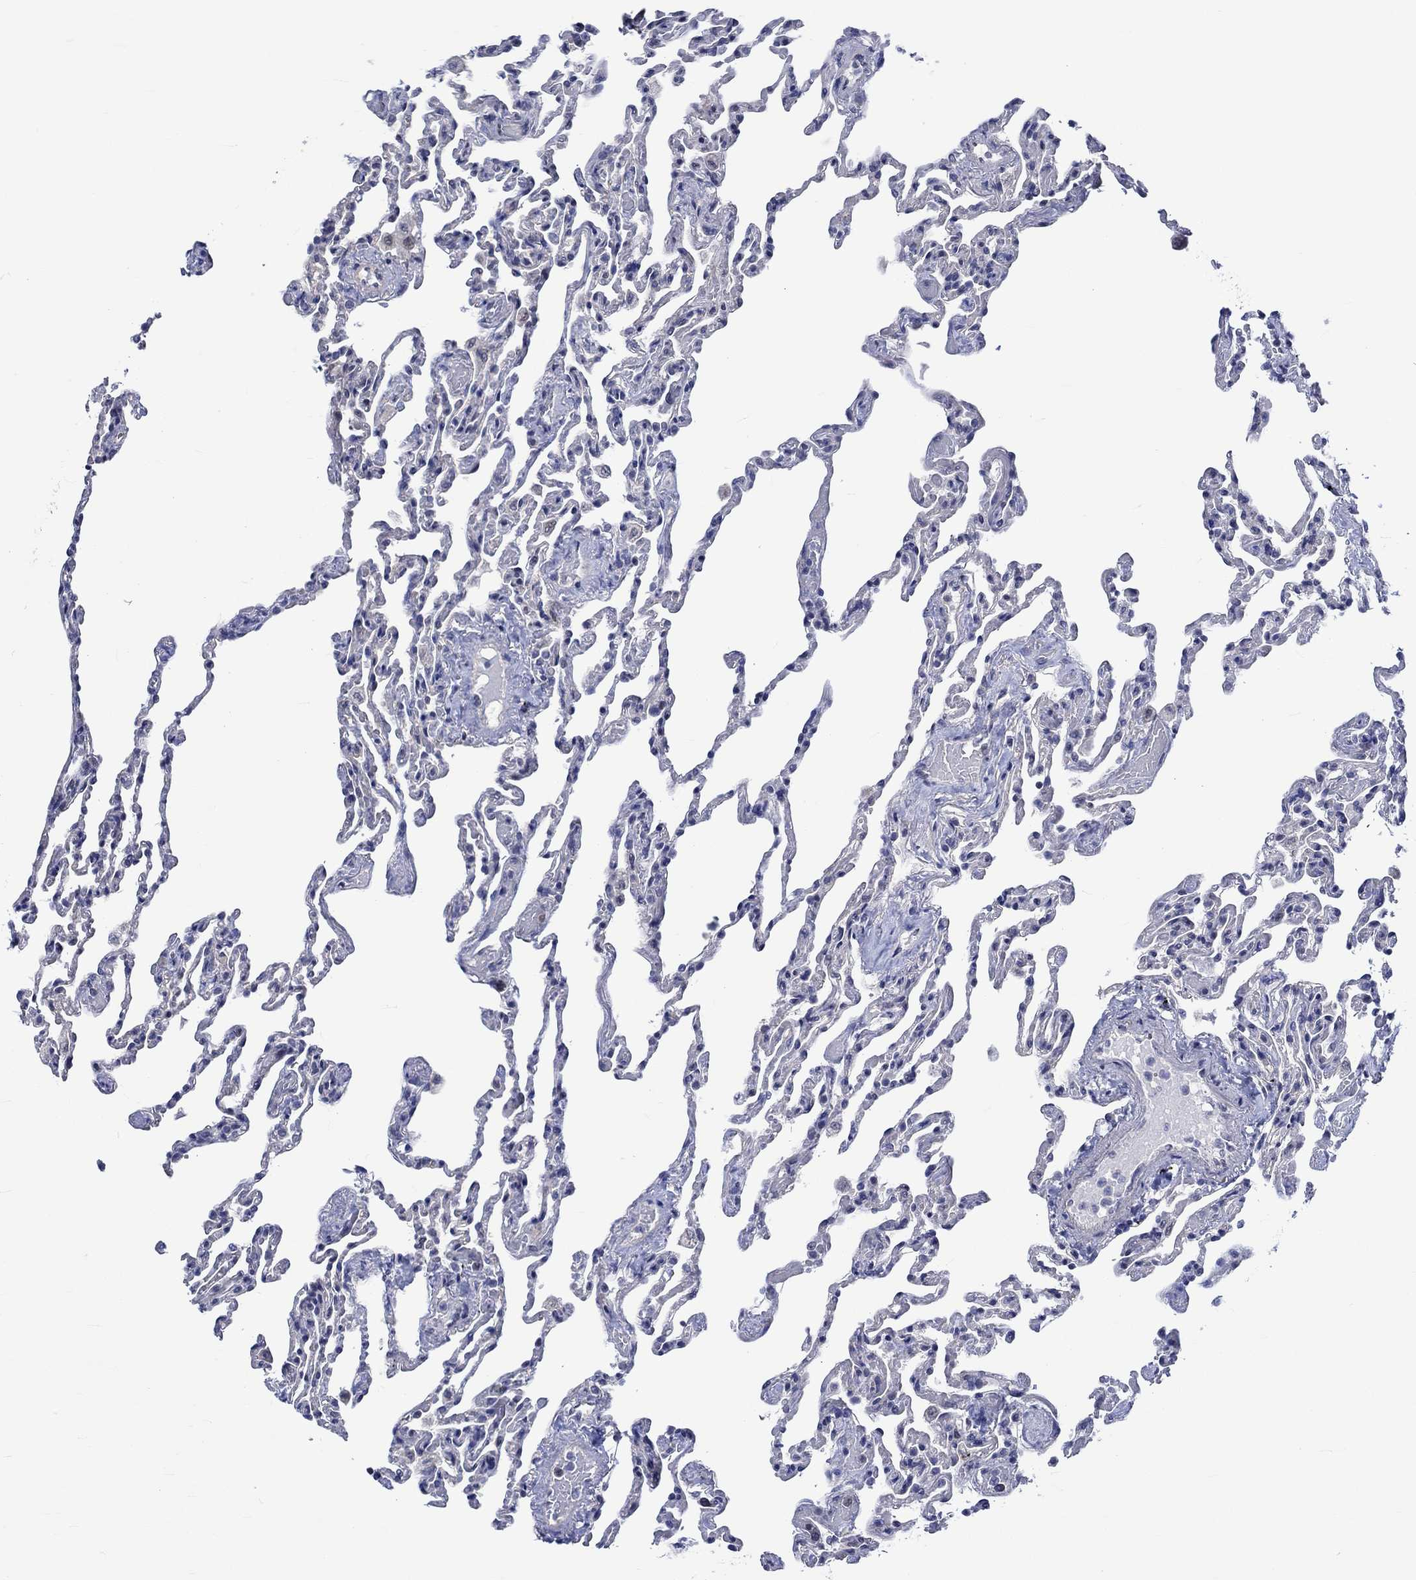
{"staining": {"intensity": "negative", "quantity": "none", "location": "none"}, "tissue": "lung", "cell_type": "Alveolar cells", "image_type": "normal", "snomed": [{"axis": "morphology", "description": "Normal tissue, NOS"}, {"axis": "topography", "description": "Lung"}], "caption": "IHC photomicrograph of benign lung: lung stained with DAB exhibits no significant protein expression in alveolar cells. Nuclei are stained in blue.", "gene": "E2F8", "patient": {"sex": "female", "age": 43}}